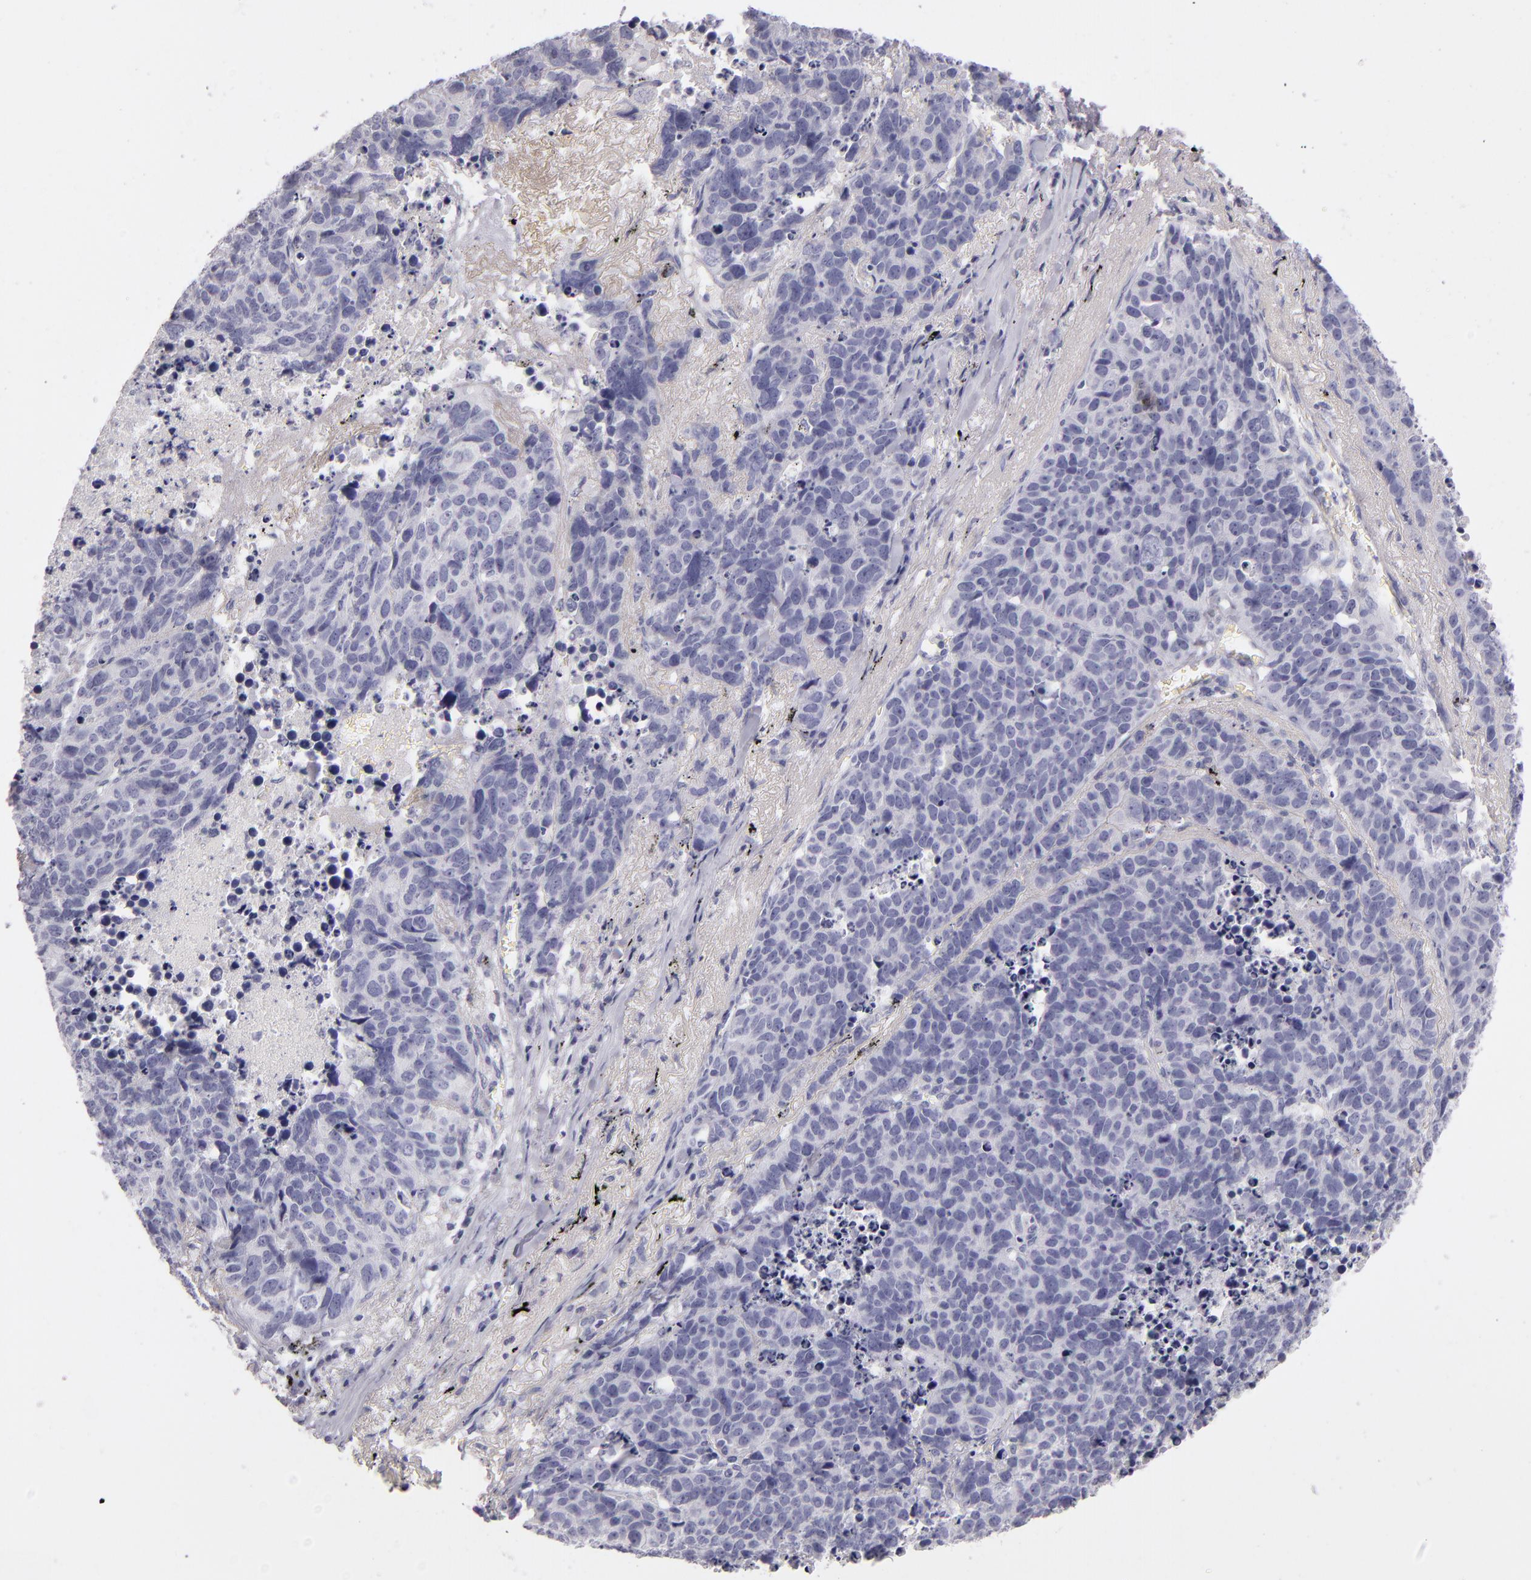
{"staining": {"intensity": "negative", "quantity": "none", "location": "none"}, "tissue": "lung cancer", "cell_type": "Tumor cells", "image_type": "cancer", "snomed": [{"axis": "morphology", "description": "Carcinoid, malignant, NOS"}, {"axis": "topography", "description": "Lung"}], "caption": "This histopathology image is of lung cancer (malignant carcinoid) stained with immunohistochemistry to label a protein in brown with the nuclei are counter-stained blue. There is no positivity in tumor cells. (DAB immunohistochemistry, high magnification).", "gene": "FABP1", "patient": {"sex": "male", "age": 60}}